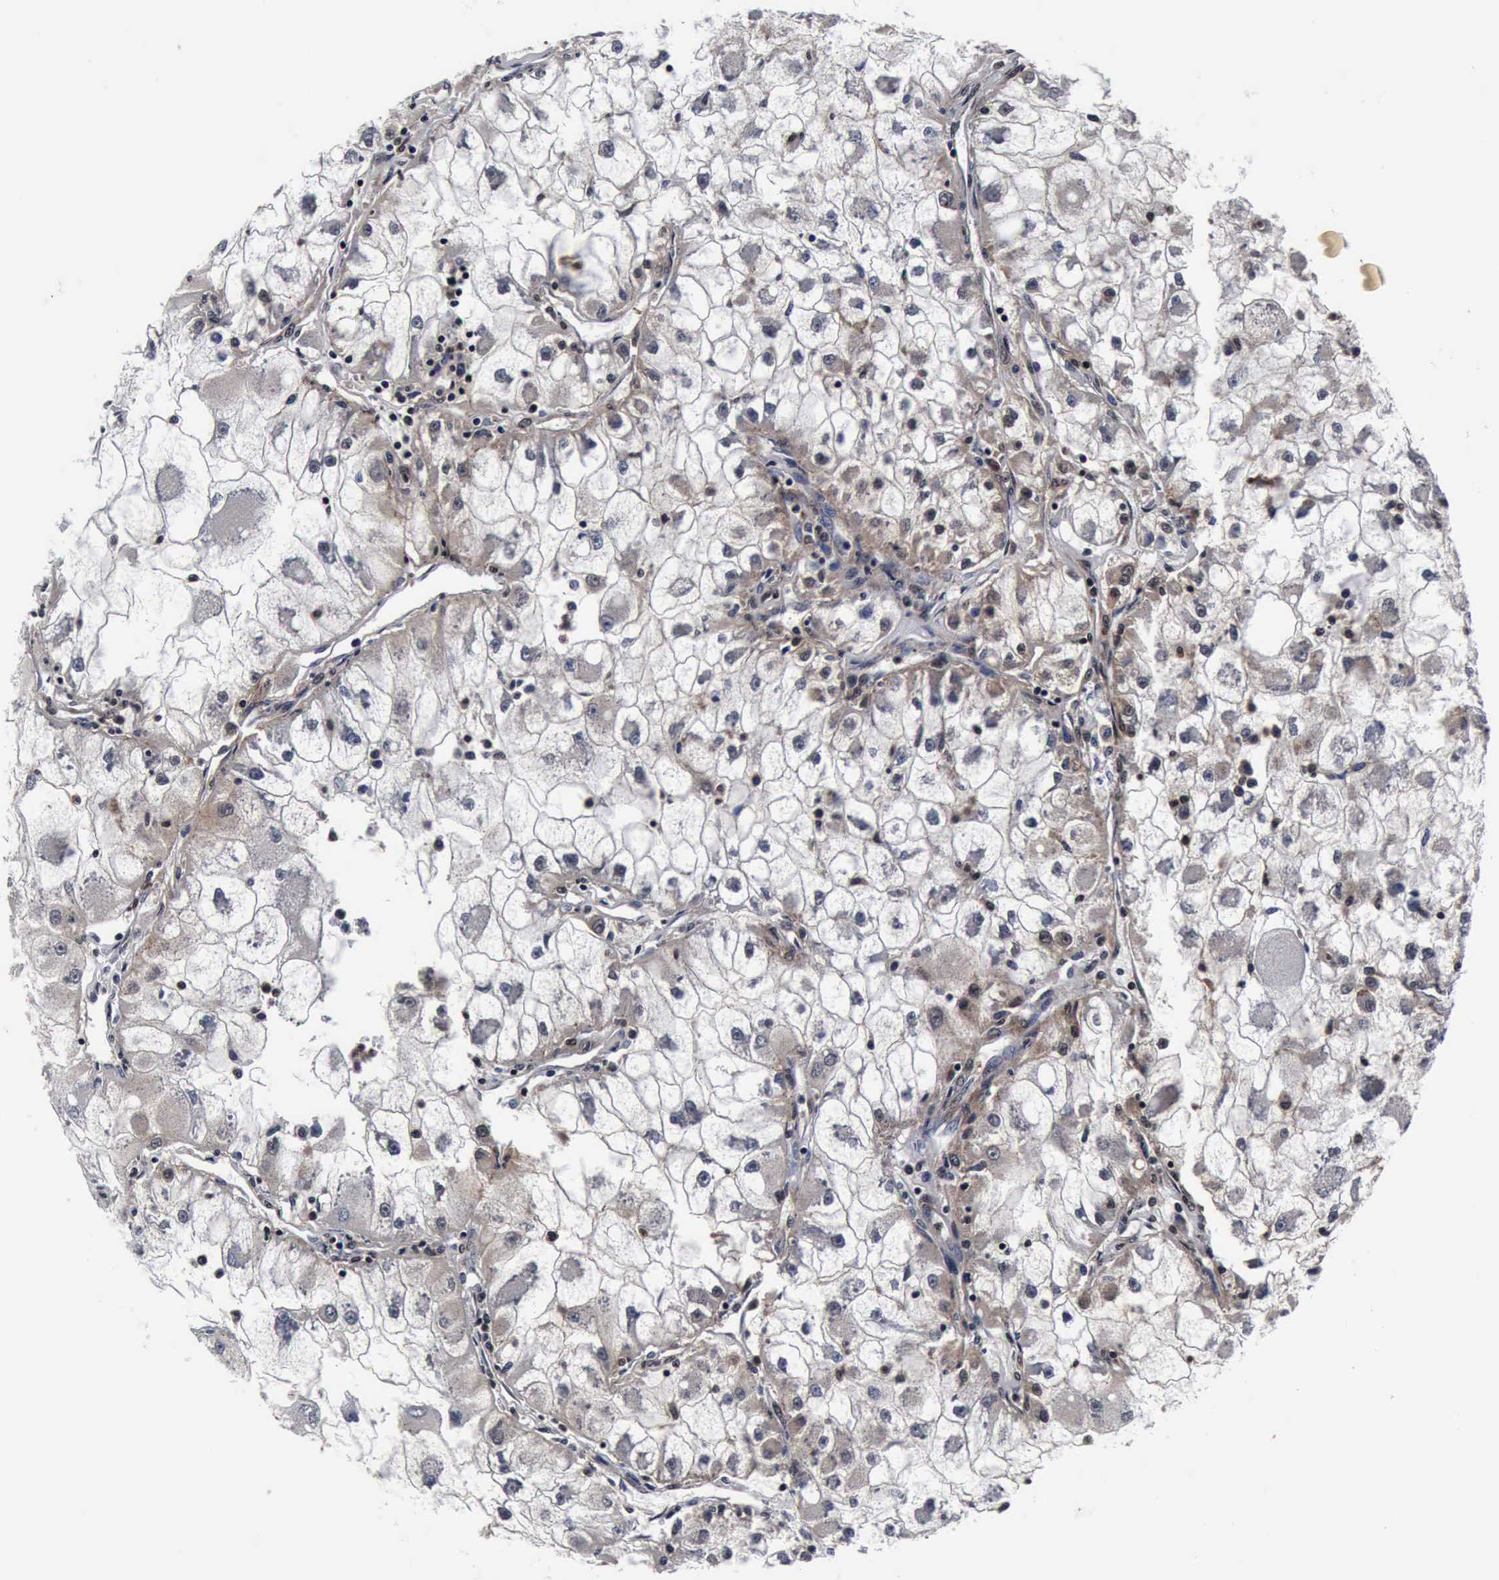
{"staining": {"intensity": "negative", "quantity": "none", "location": "none"}, "tissue": "renal cancer", "cell_type": "Tumor cells", "image_type": "cancer", "snomed": [{"axis": "morphology", "description": "Adenocarcinoma, NOS"}, {"axis": "topography", "description": "Kidney"}], "caption": "Tumor cells show no significant positivity in renal cancer (adenocarcinoma).", "gene": "UBC", "patient": {"sex": "female", "age": 73}}